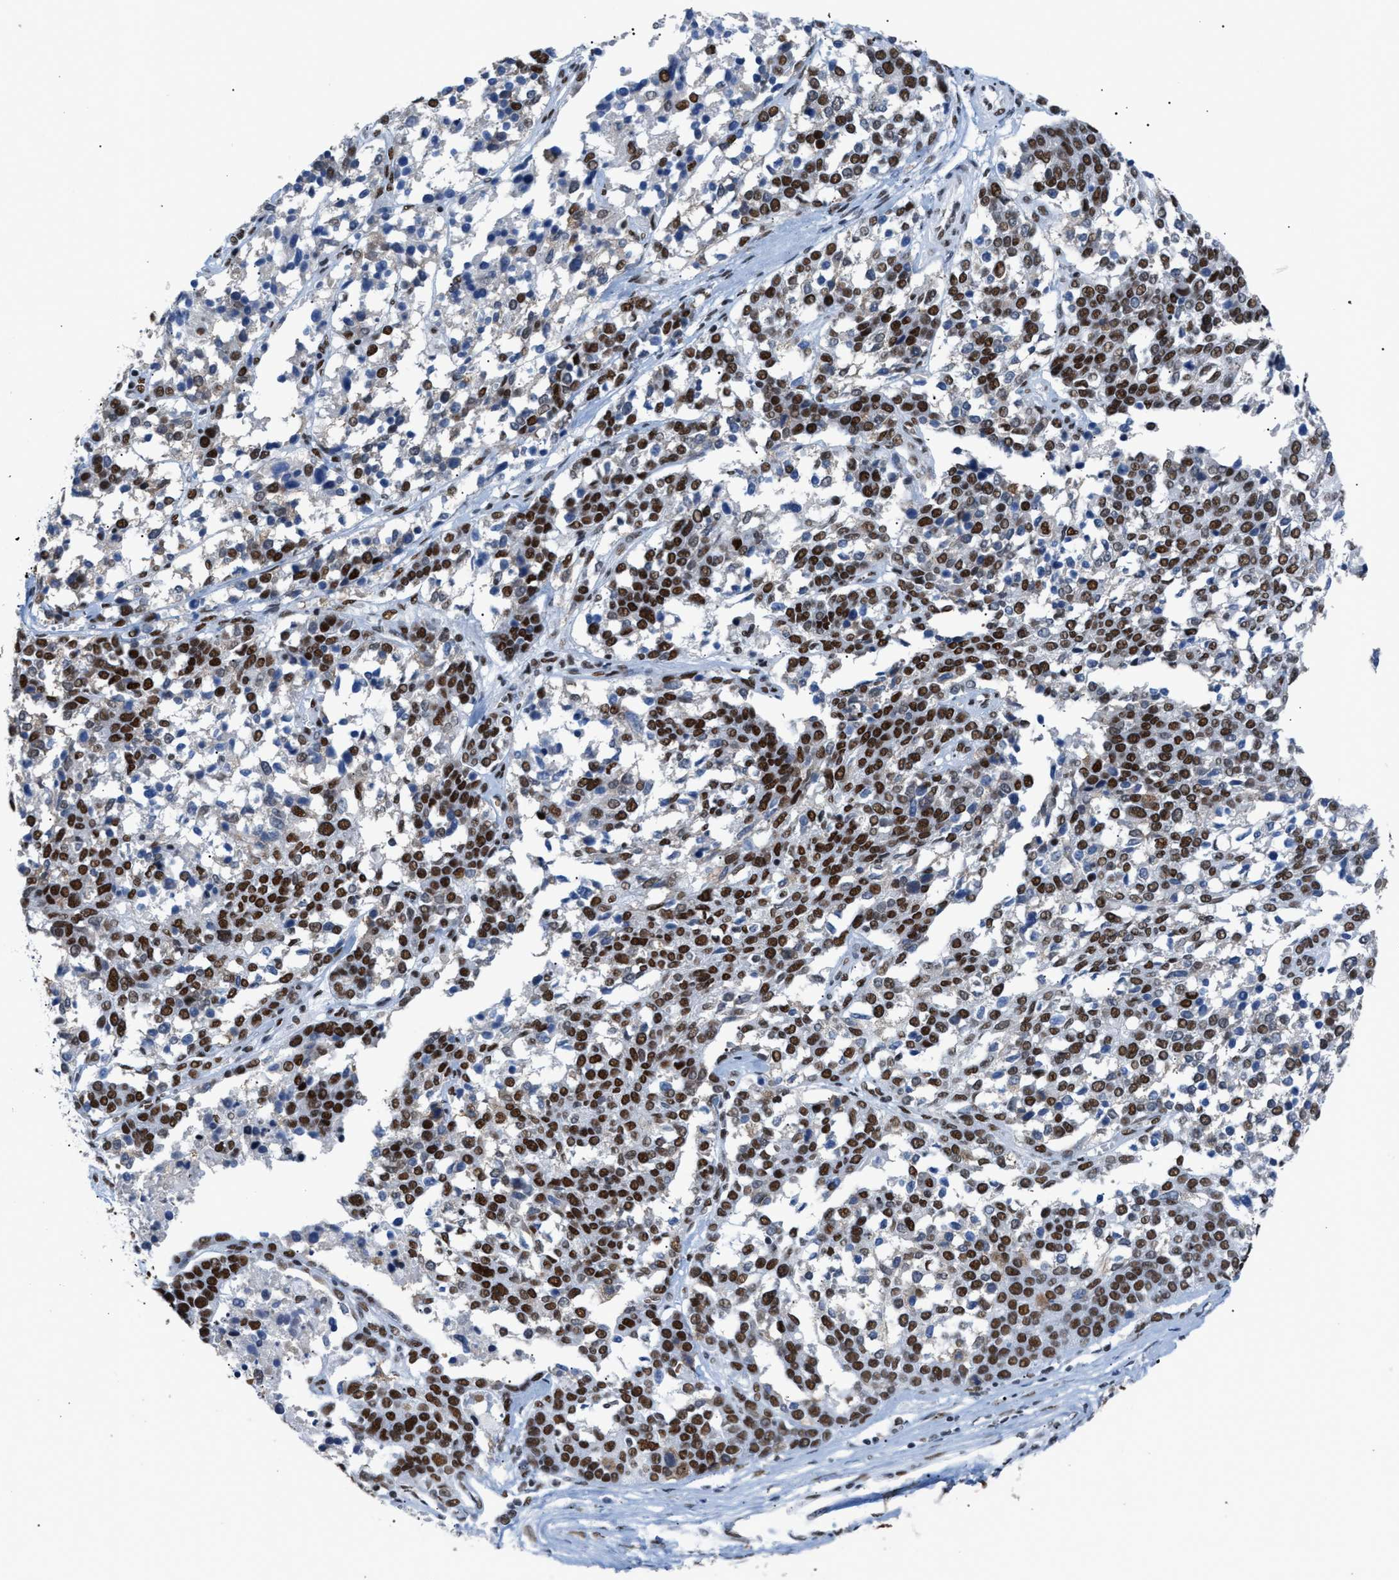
{"staining": {"intensity": "strong", "quantity": ">75%", "location": "nuclear"}, "tissue": "ovarian cancer", "cell_type": "Tumor cells", "image_type": "cancer", "snomed": [{"axis": "morphology", "description": "Cystadenocarcinoma, serous, NOS"}, {"axis": "topography", "description": "Ovary"}], "caption": "Ovarian cancer was stained to show a protein in brown. There is high levels of strong nuclear expression in approximately >75% of tumor cells.", "gene": "CCAR2", "patient": {"sex": "female", "age": 44}}